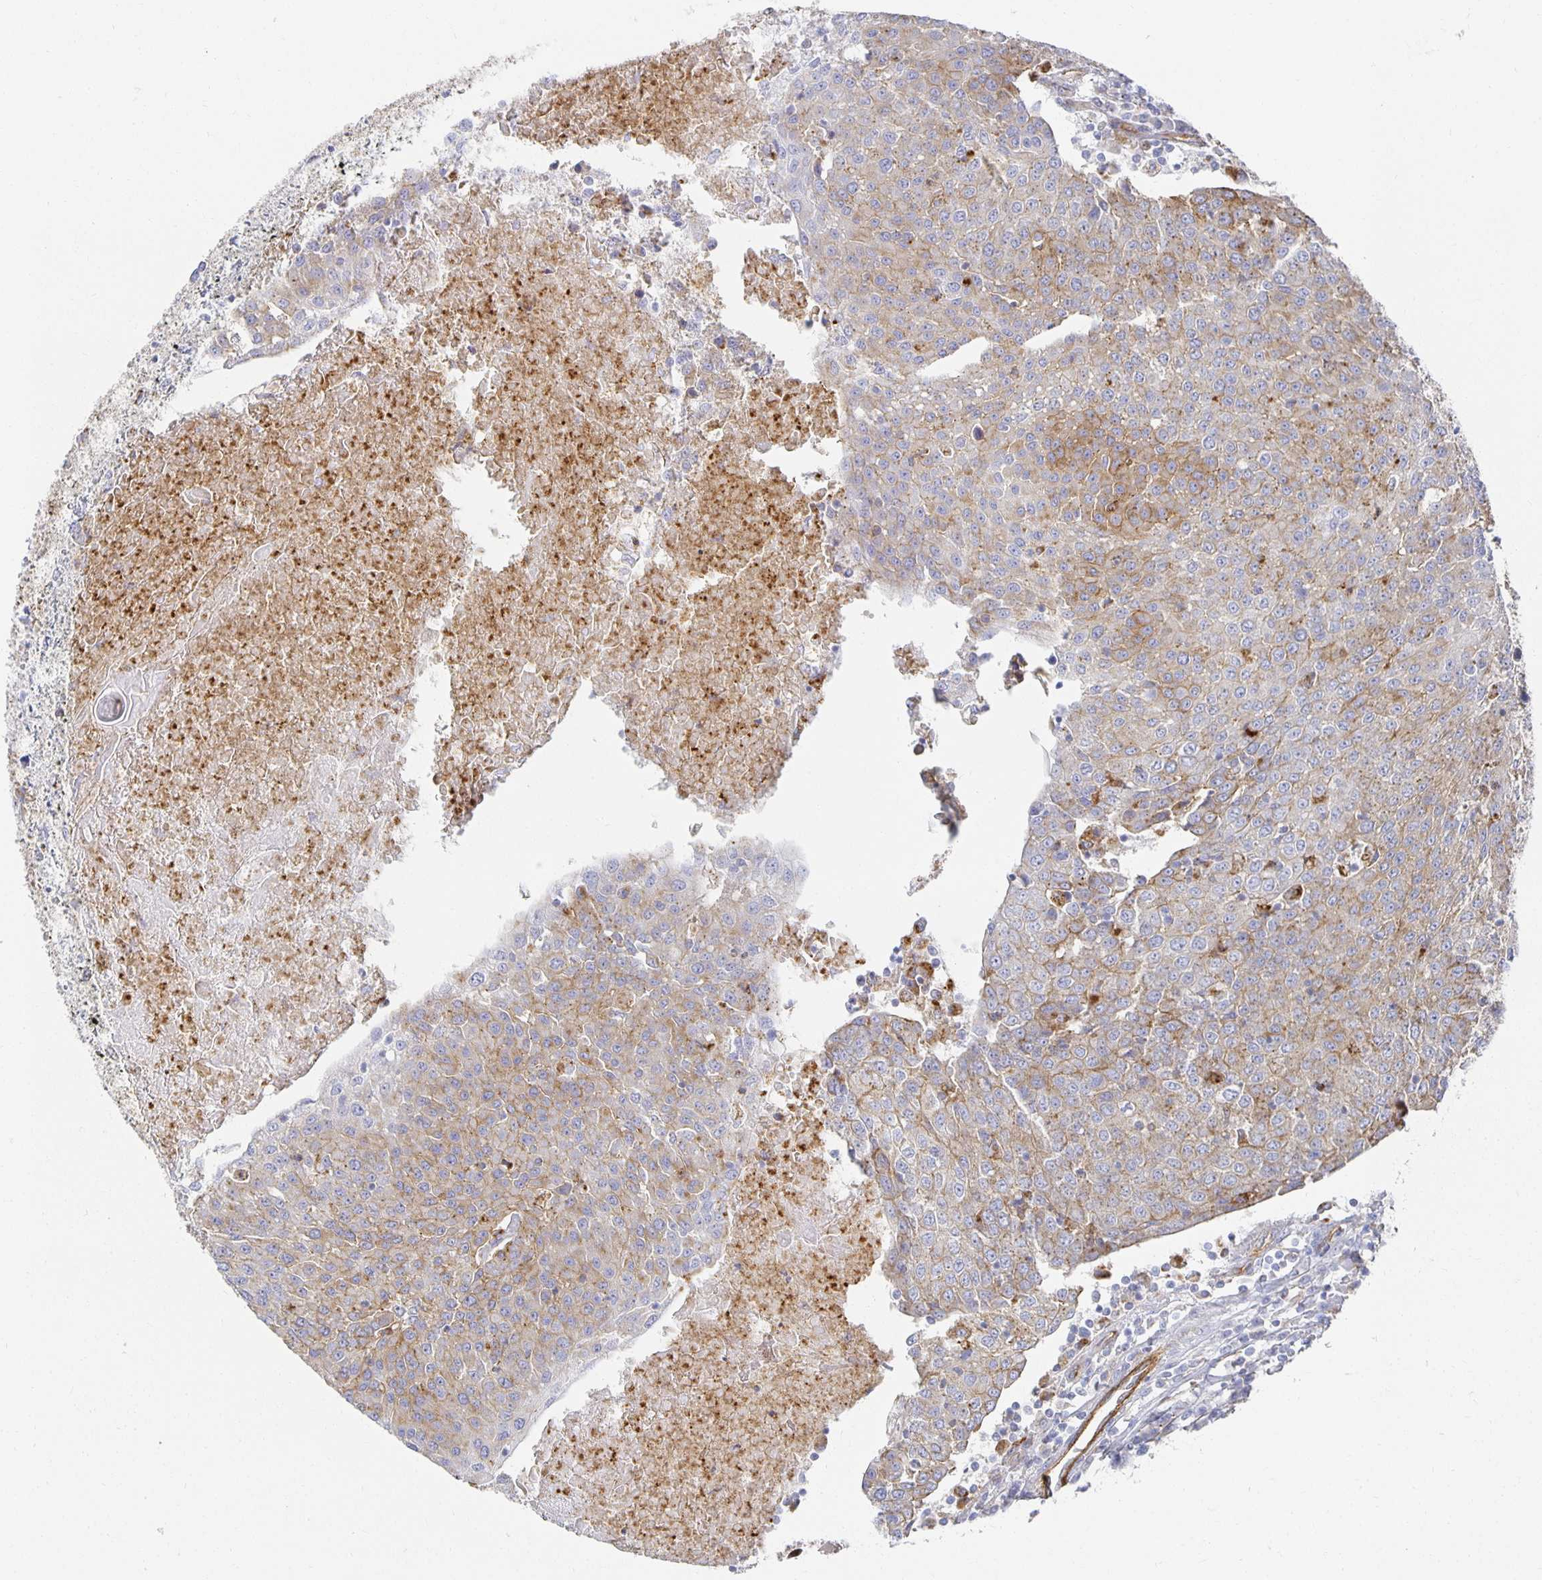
{"staining": {"intensity": "moderate", "quantity": "25%-75%", "location": "cytoplasmic/membranous"}, "tissue": "urothelial cancer", "cell_type": "Tumor cells", "image_type": "cancer", "snomed": [{"axis": "morphology", "description": "Urothelial carcinoma, High grade"}, {"axis": "topography", "description": "Urinary bladder"}], "caption": "Immunohistochemistry (DAB) staining of urothelial cancer shows moderate cytoplasmic/membranous protein expression in about 25%-75% of tumor cells.", "gene": "TAAR1", "patient": {"sex": "female", "age": 85}}